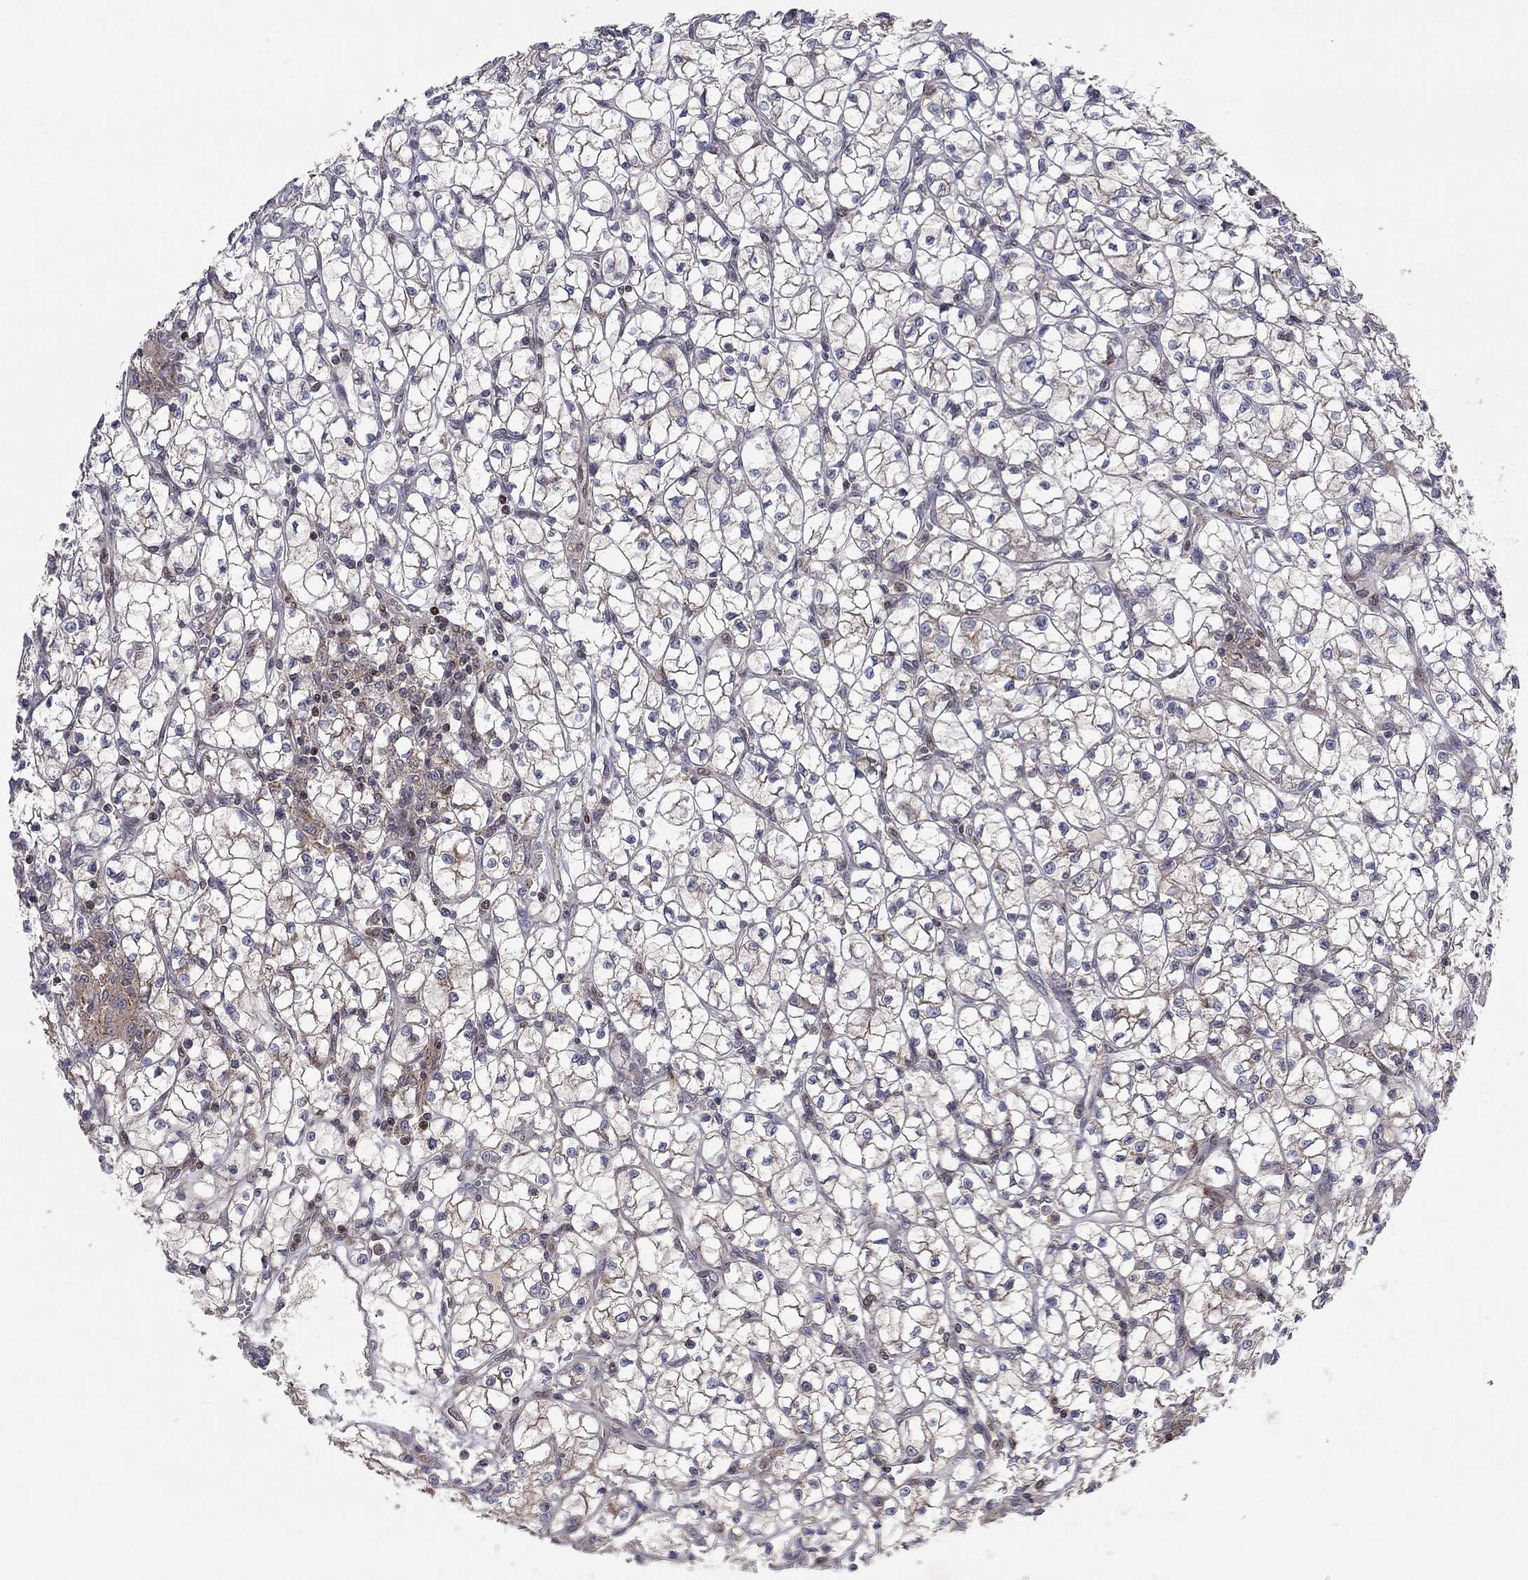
{"staining": {"intensity": "negative", "quantity": "none", "location": "none"}, "tissue": "renal cancer", "cell_type": "Tumor cells", "image_type": "cancer", "snomed": [{"axis": "morphology", "description": "Adenocarcinoma, NOS"}, {"axis": "topography", "description": "Kidney"}], "caption": "The immunohistochemistry photomicrograph has no significant positivity in tumor cells of renal adenocarcinoma tissue.", "gene": "ERN2", "patient": {"sex": "female", "age": 64}}